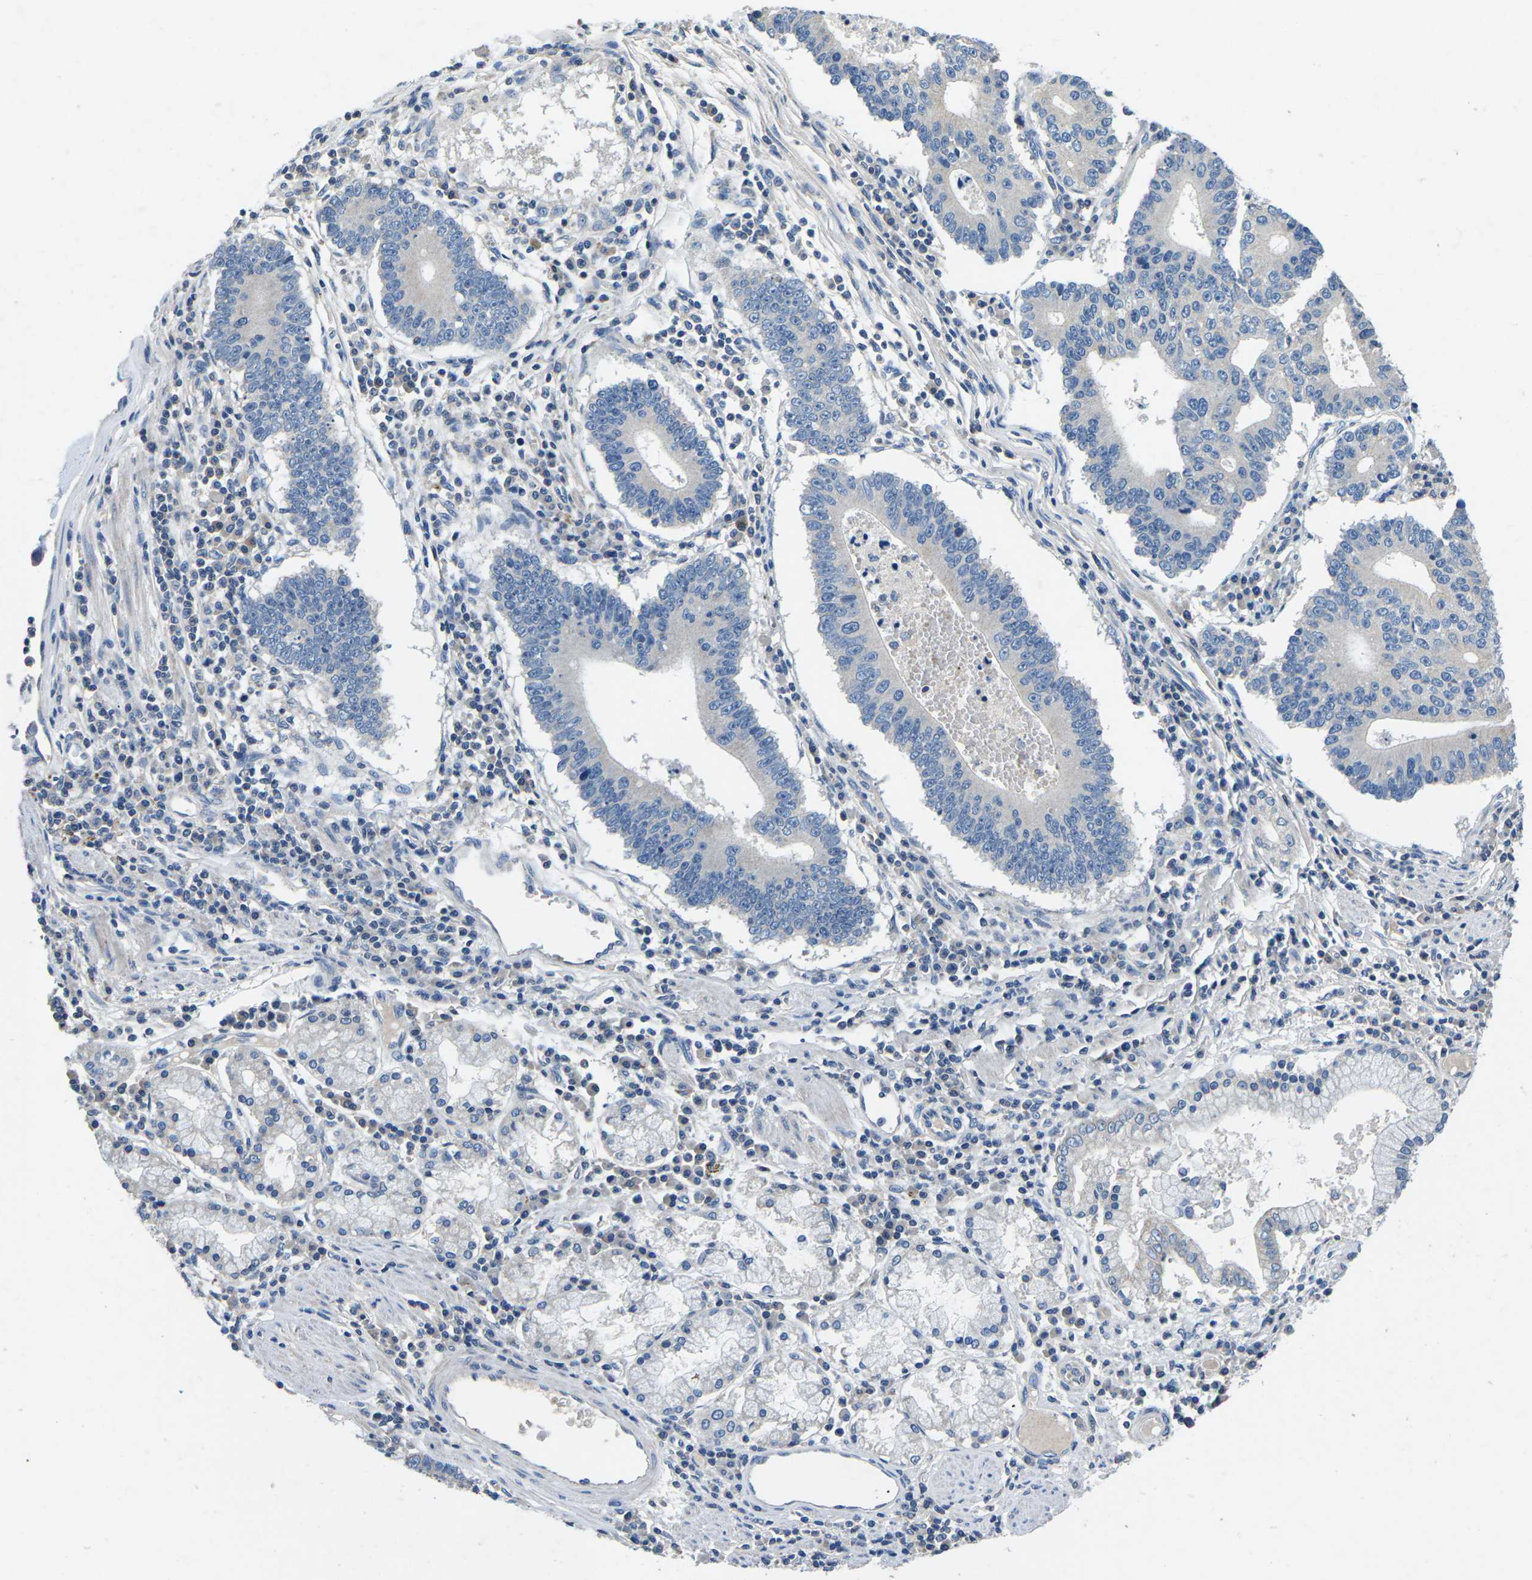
{"staining": {"intensity": "negative", "quantity": "none", "location": "none"}, "tissue": "stomach cancer", "cell_type": "Tumor cells", "image_type": "cancer", "snomed": [{"axis": "morphology", "description": "Adenocarcinoma, NOS"}, {"axis": "topography", "description": "Stomach"}], "caption": "A photomicrograph of adenocarcinoma (stomach) stained for a protein exhibits no brown staining in tumor cells. The staining was performed using DAB (3,3'-diaminobenzidine) to visualize the protein expression in brown, while the nuclei were stained in blue with hematoxylin (Magnification: 20x).", "gene": "PDCD6IP", "patient": {"sex": "male", "age": 59}}